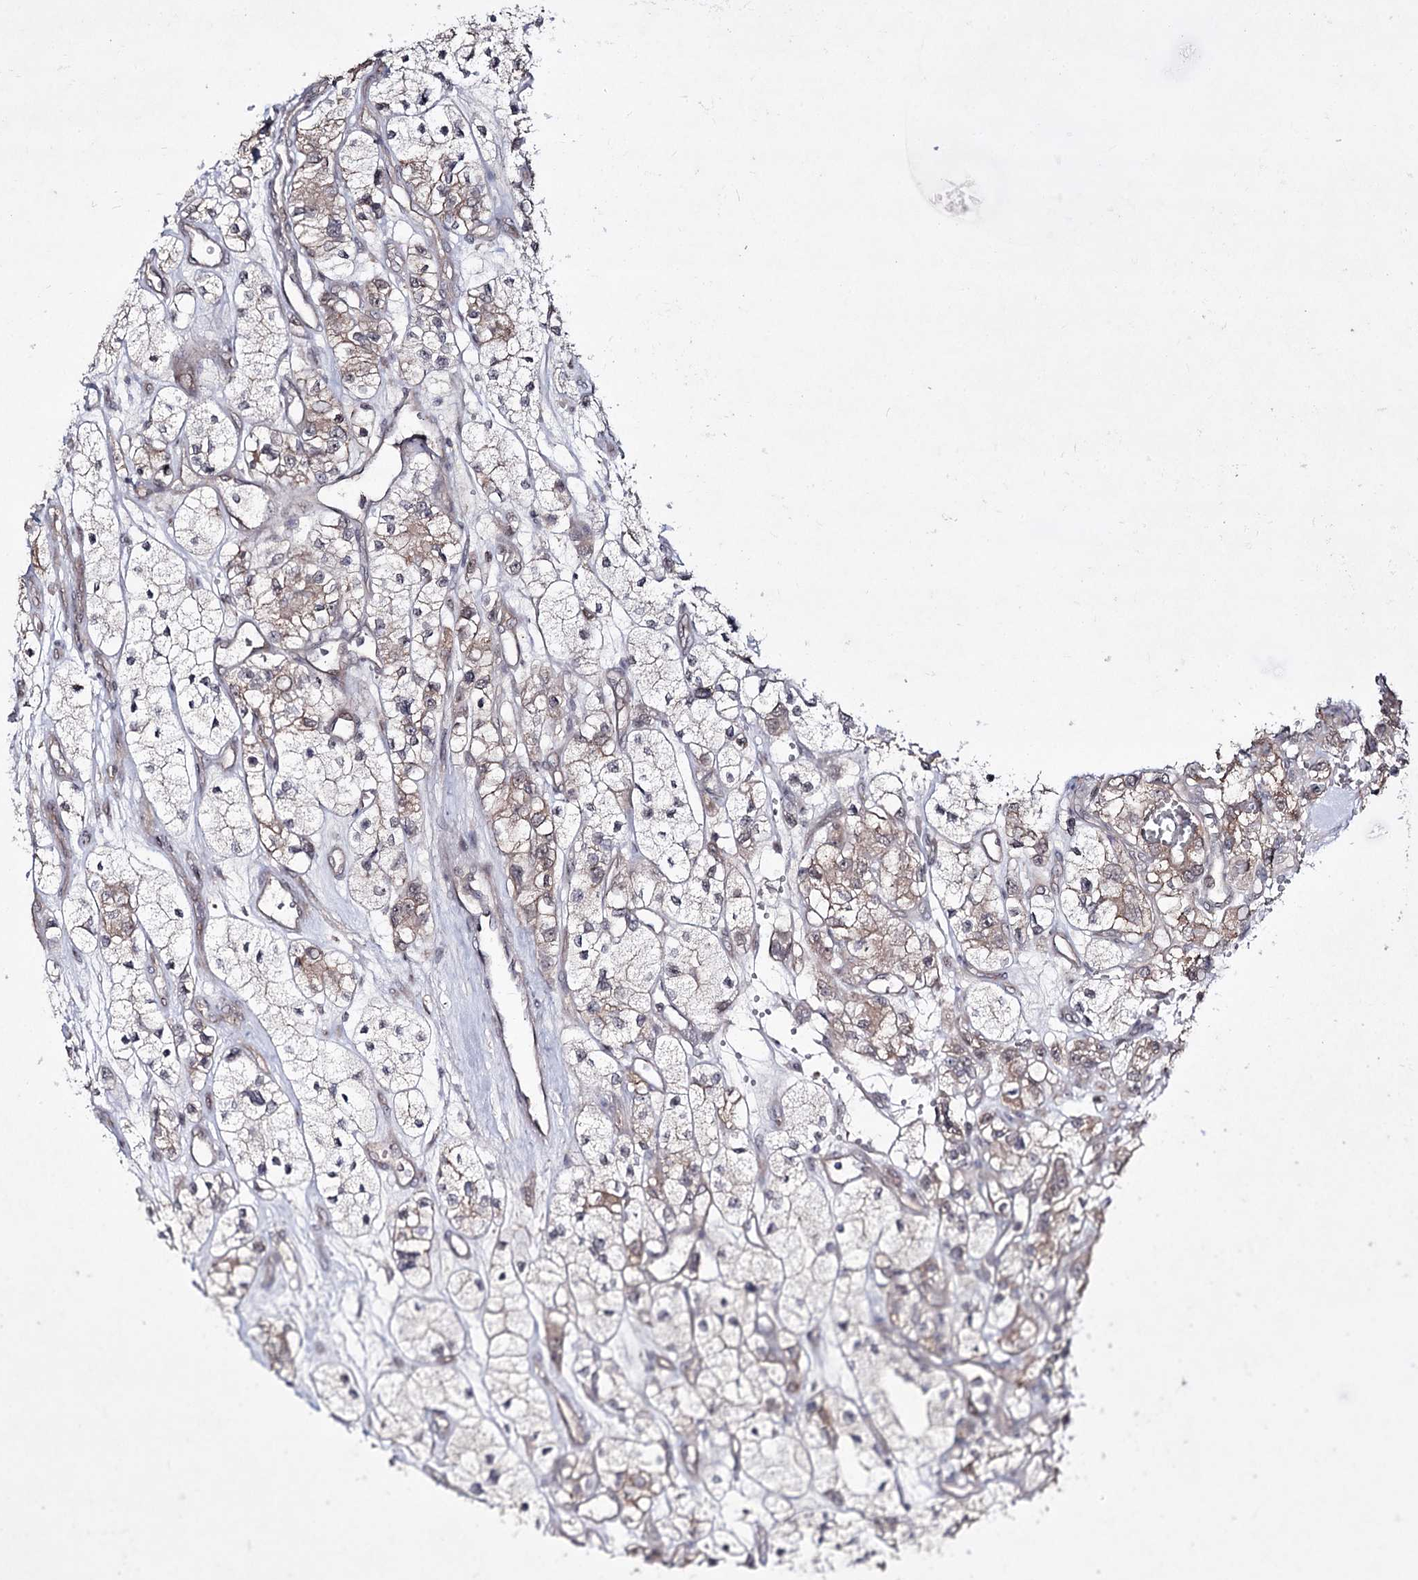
{"staining": {"intensity": "weak", "quantity": "25%-75%", "location": "cytoplasmic/membranous"}, "tissue": "renal cancer", "cell_type": "Tumor cells", "image_type": "cancer", "snomed": [{"axis": "morphology", "description": "Adenocarcinoma, NOS"}, {"axis": "topography", "description": "Kidney"}], "caption": "A brown stain labels weak cytoplasmic/membranous staining of a protein in human renal adenocarcinoma tumor cells.", "gene": "HOXC11", "patient": {"sex": "female", "age": 57}}